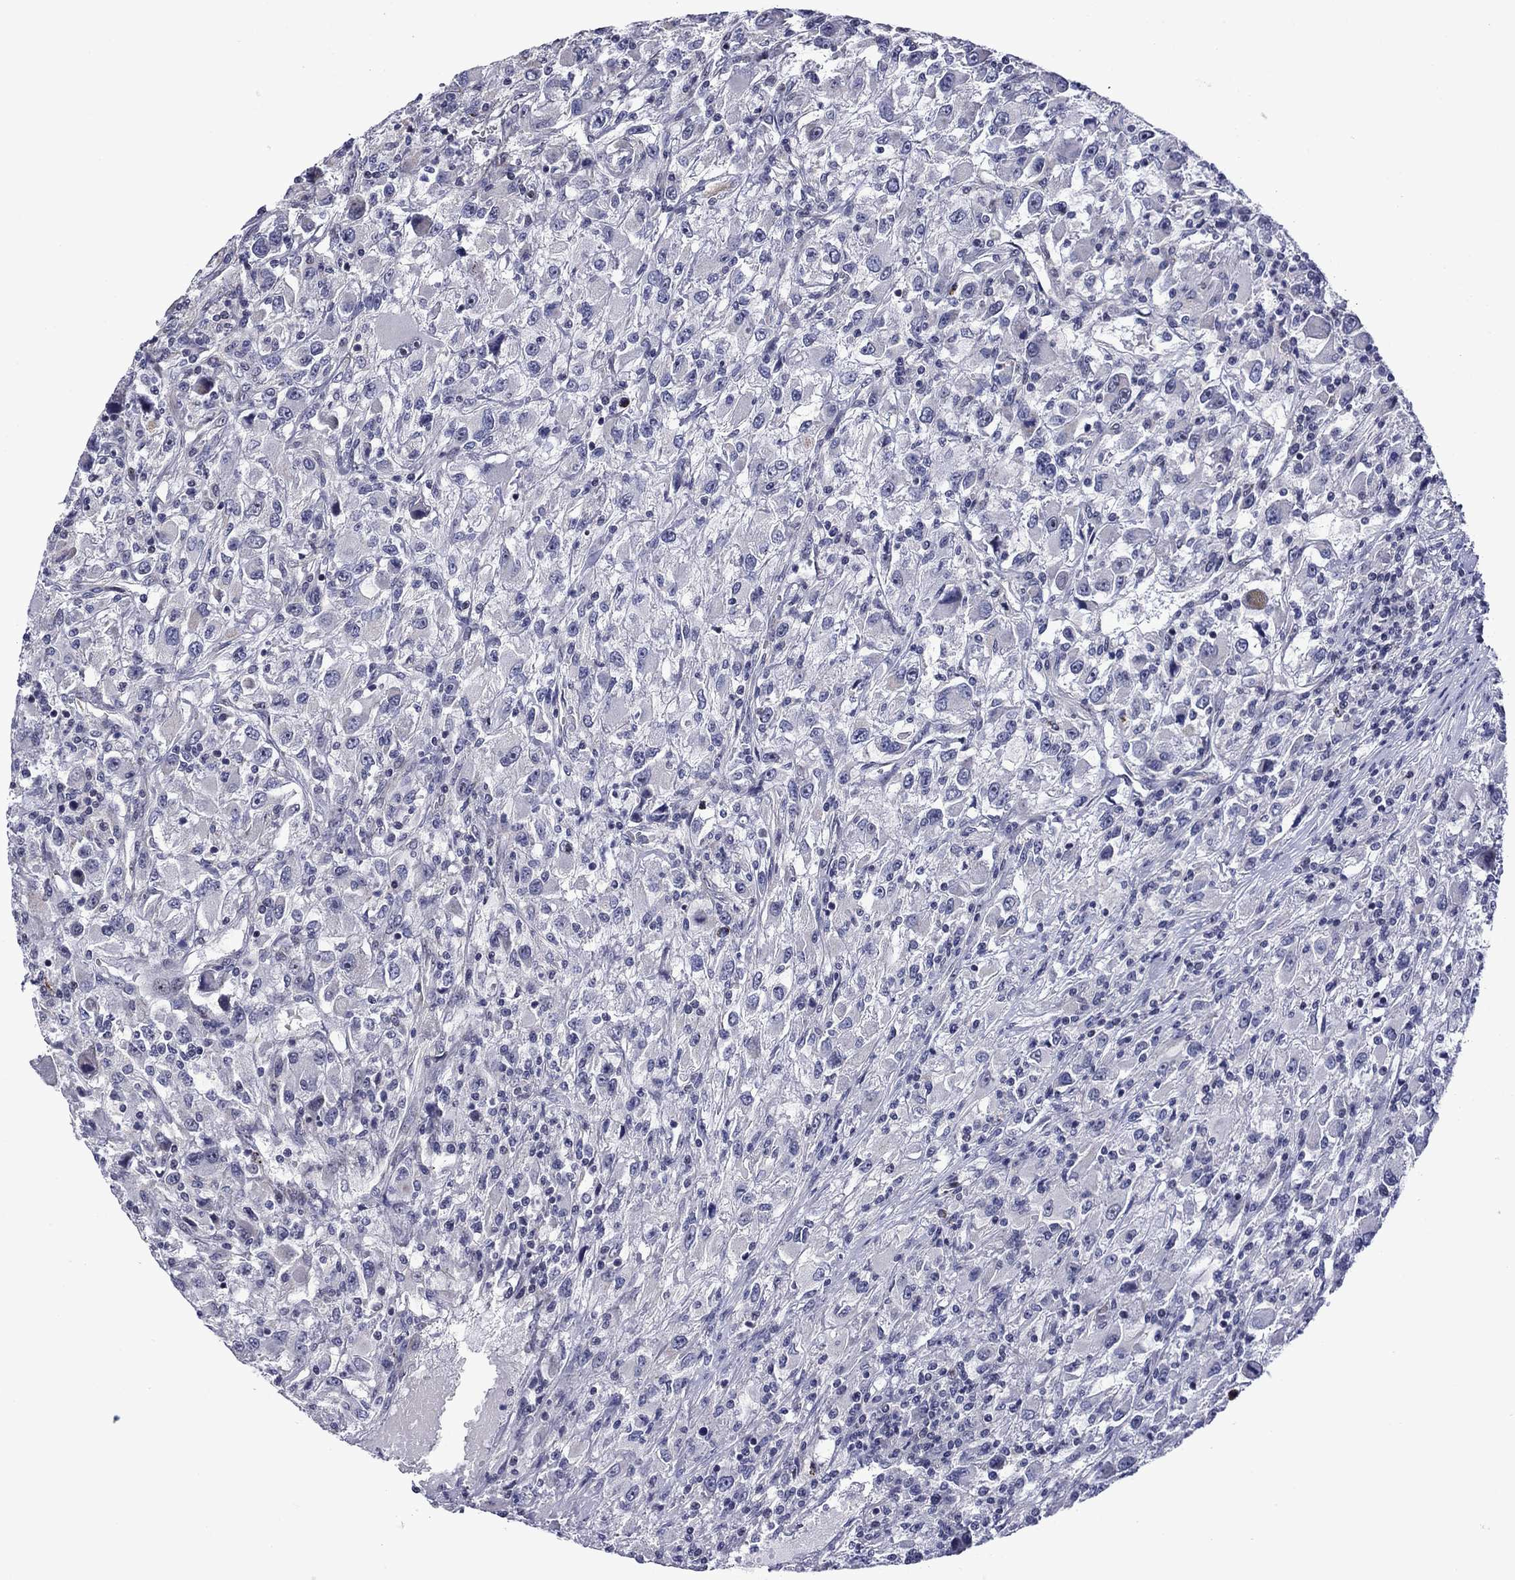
{"staining": {"intensity": "negative", "quantity": "none", "location": "none"}, "tissue": "renal cancer", "cell_type": "Tumor cells", "image_type": "cancer", "snomed": [{"axis": "morphology", "description": "Adenocarcinoma, NOS"}, {"axis": "topography", "description": "Kidney"}], "caption": "IHC of renal adenocarcinoma exhibits no staining in tumor cells.", "gene": "SURF2", "patient": {"sex": "female", "age": 67}}